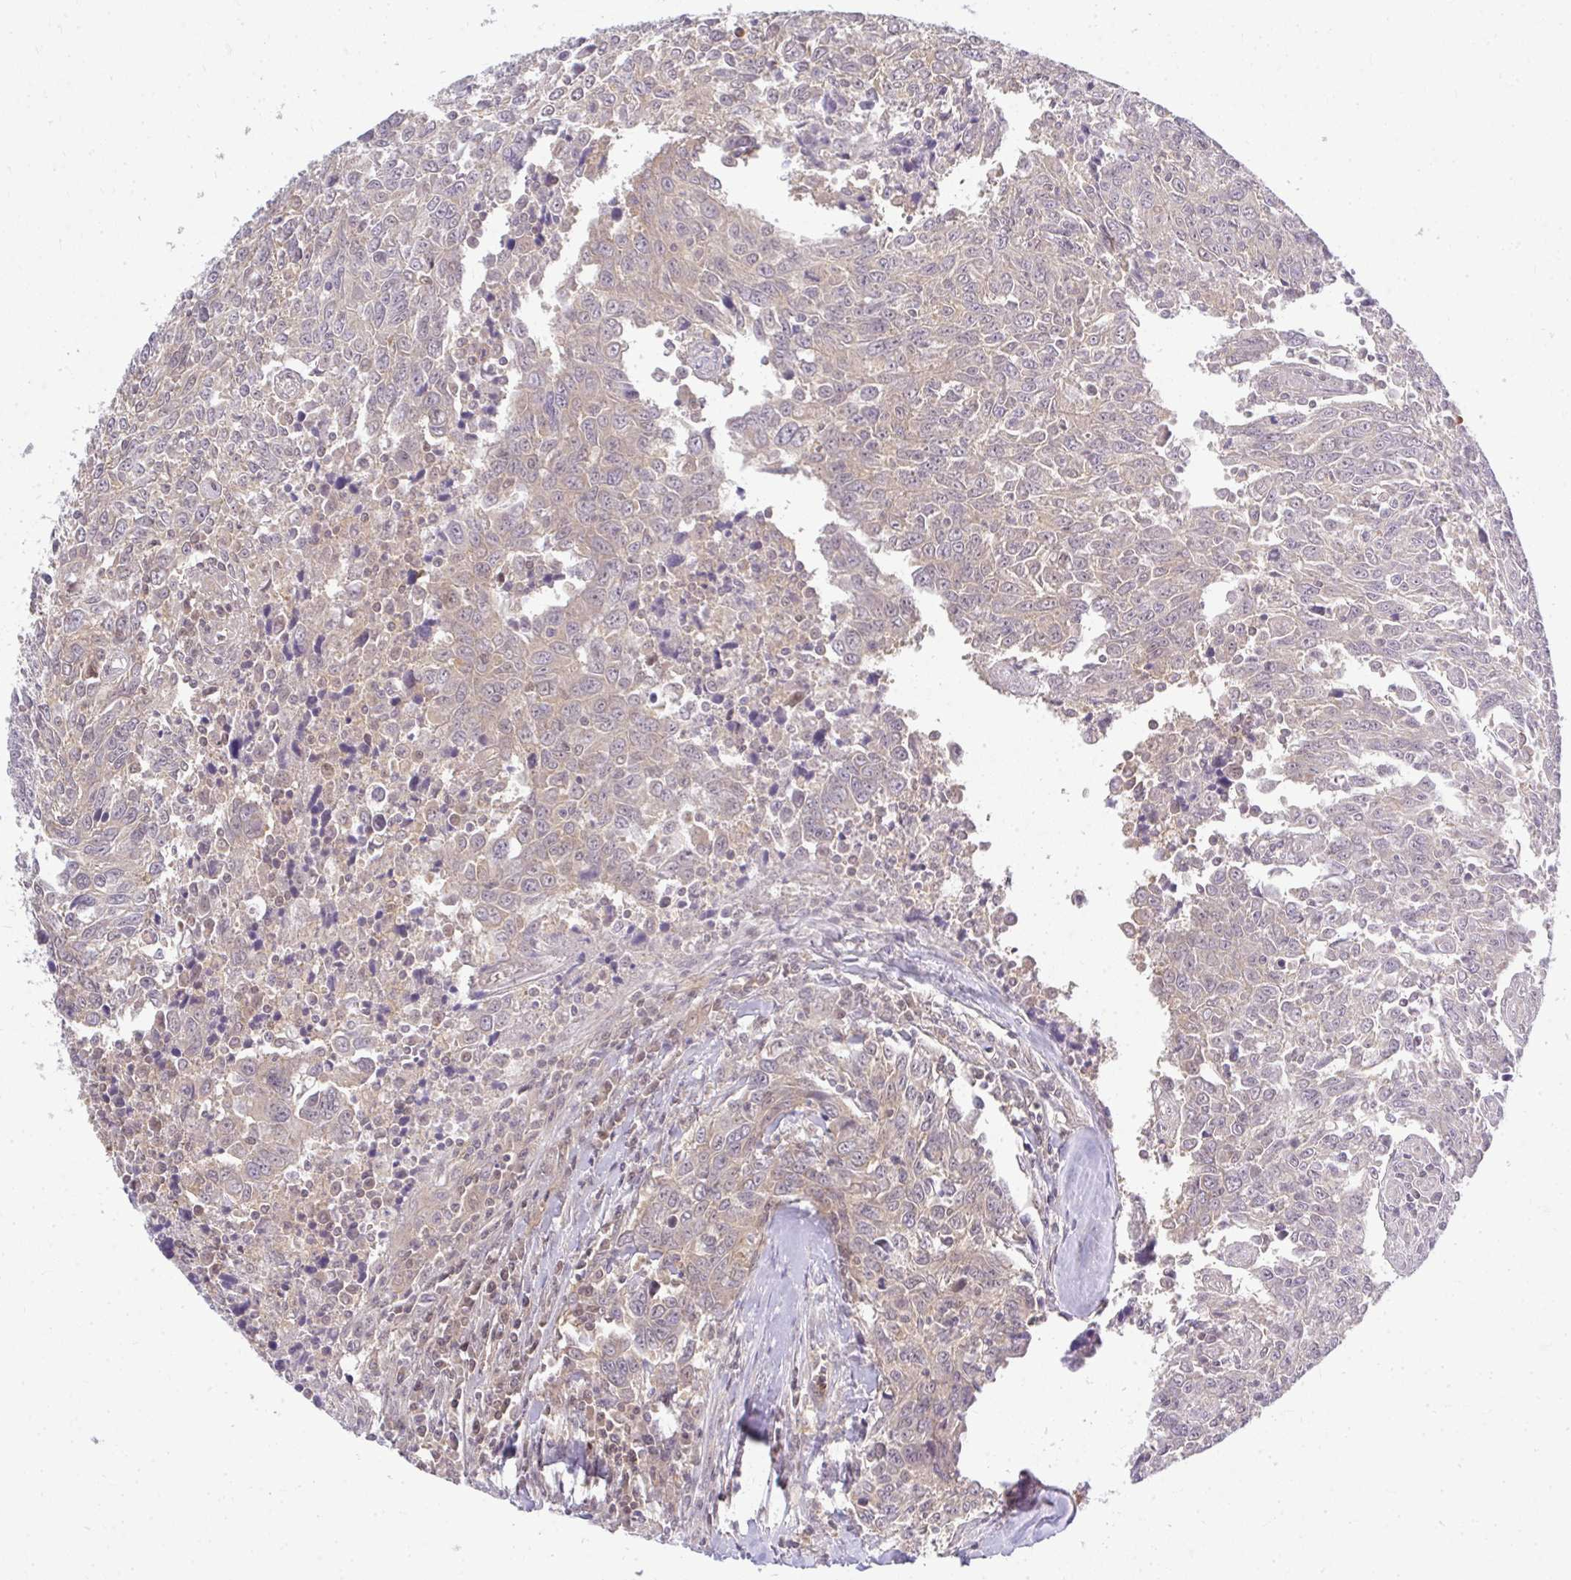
{"staining": {"intensity": "weak", "quantity": "<25%", "location": "cytoplasmic/membranous"}, "tissue": "breast cancer", "cell_type": "Tumor cells", "image_type": "cancer", "snomed": [{"axis": "morphology", "description": "Duct carcinoma"}, {"axis": "topography", "description": "Breast"}], "caption": "High power microscopy histopathology image of an immunohistochemistry image of breast infiltrating ductal carcinoma, revealing no significant staining in tumor cells.", "gene": "HDHD2", "patient": {"sex": "female", "age": 50}}